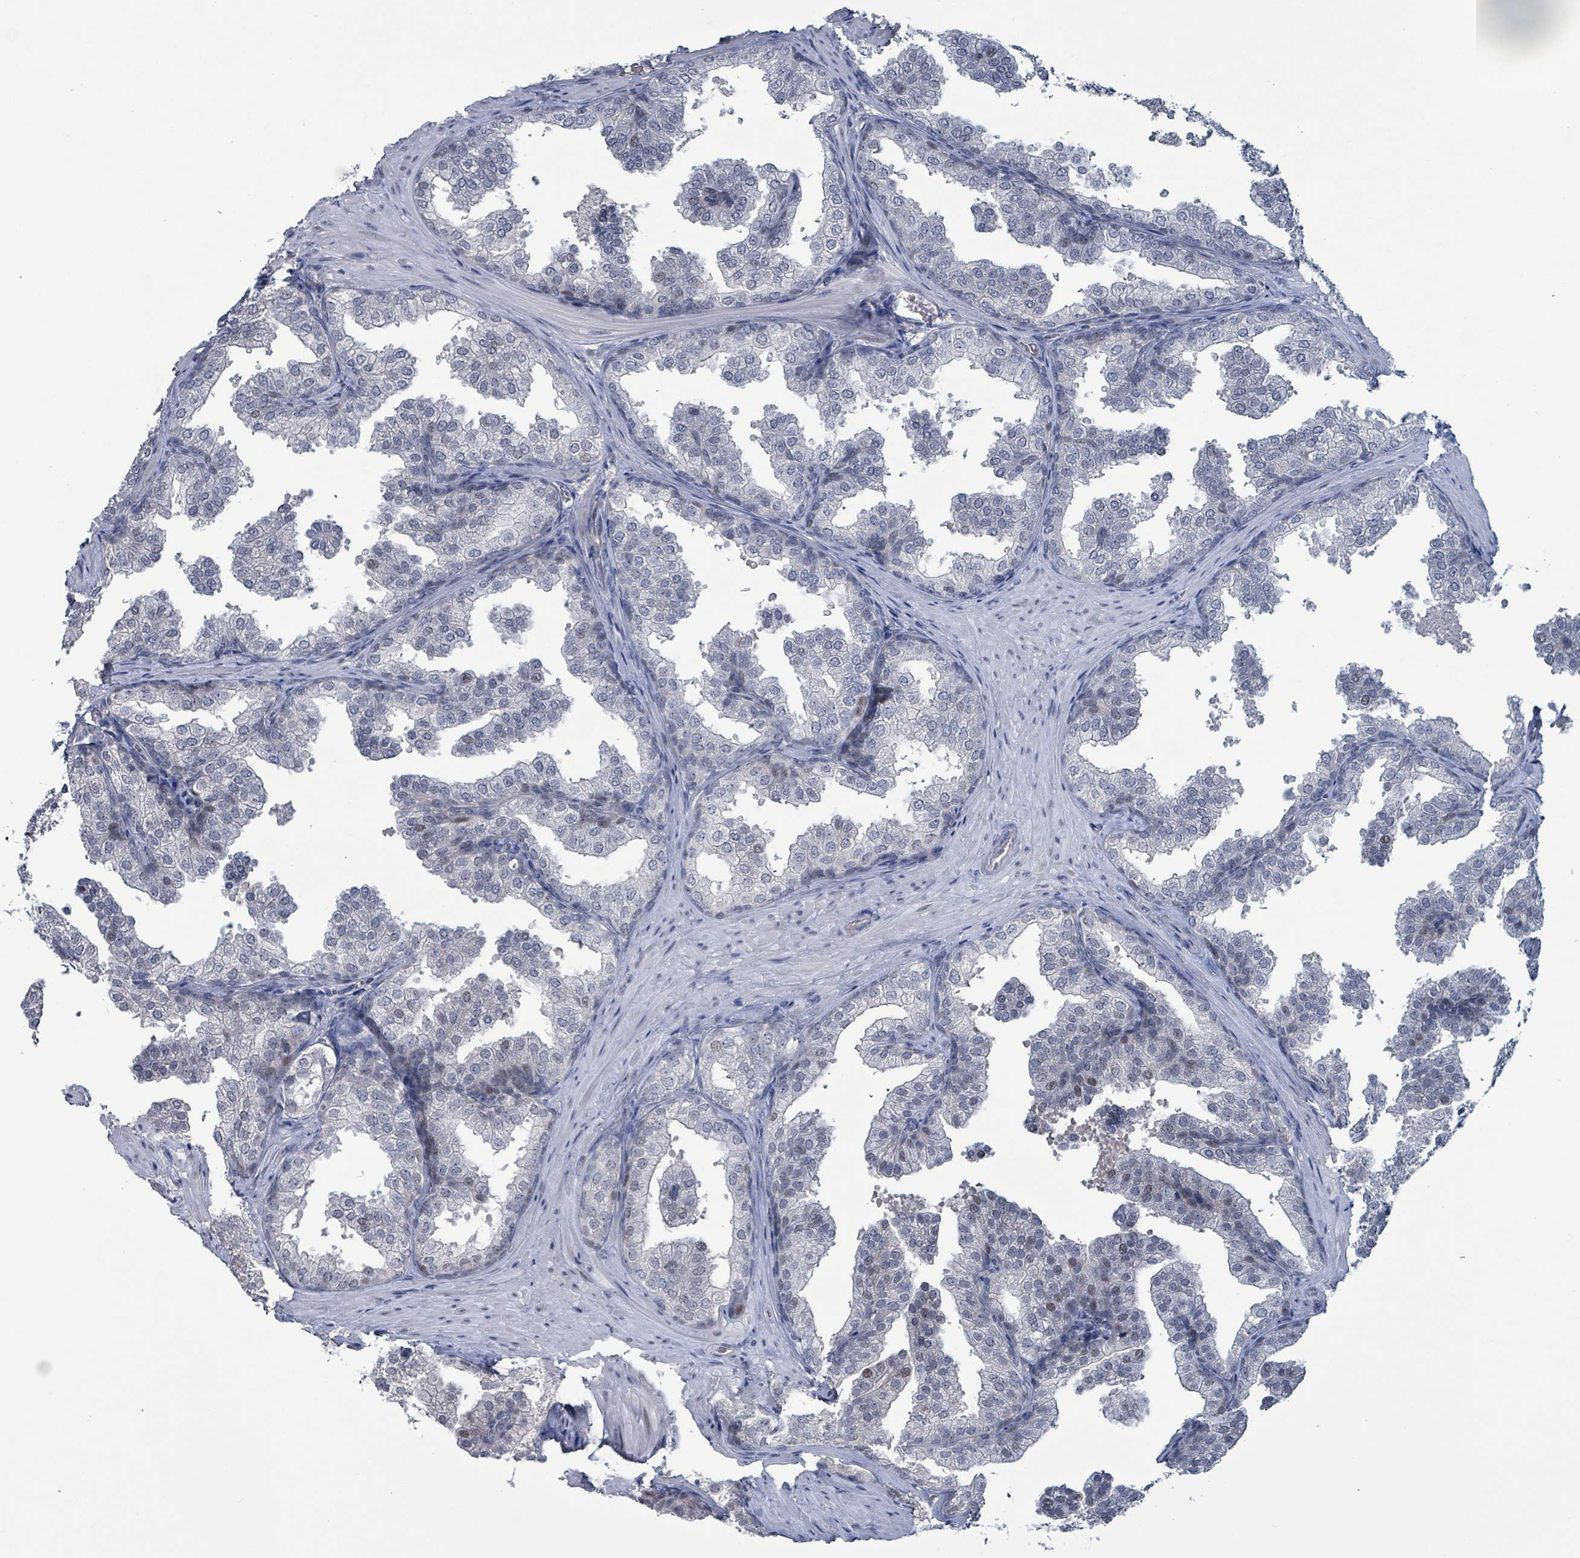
{"staining": {"intensity": "weak", "quantity": "<25%", "location": "nuclear"}, "tissue": "prostate", "cell_type": "Glandular cells", "image_type": "normal", "snomed": [{"axis": "morphology", "description": "Normal tissue, NOS"}, {"axis": "topography", "description": "Prostate"}], "caption": "An IHC histopathology image of normal prostate is shown. There is no staining in glandular cells of prostate.", "gene": "BIVM", "patient": {"sex": "male", "age": 37}}